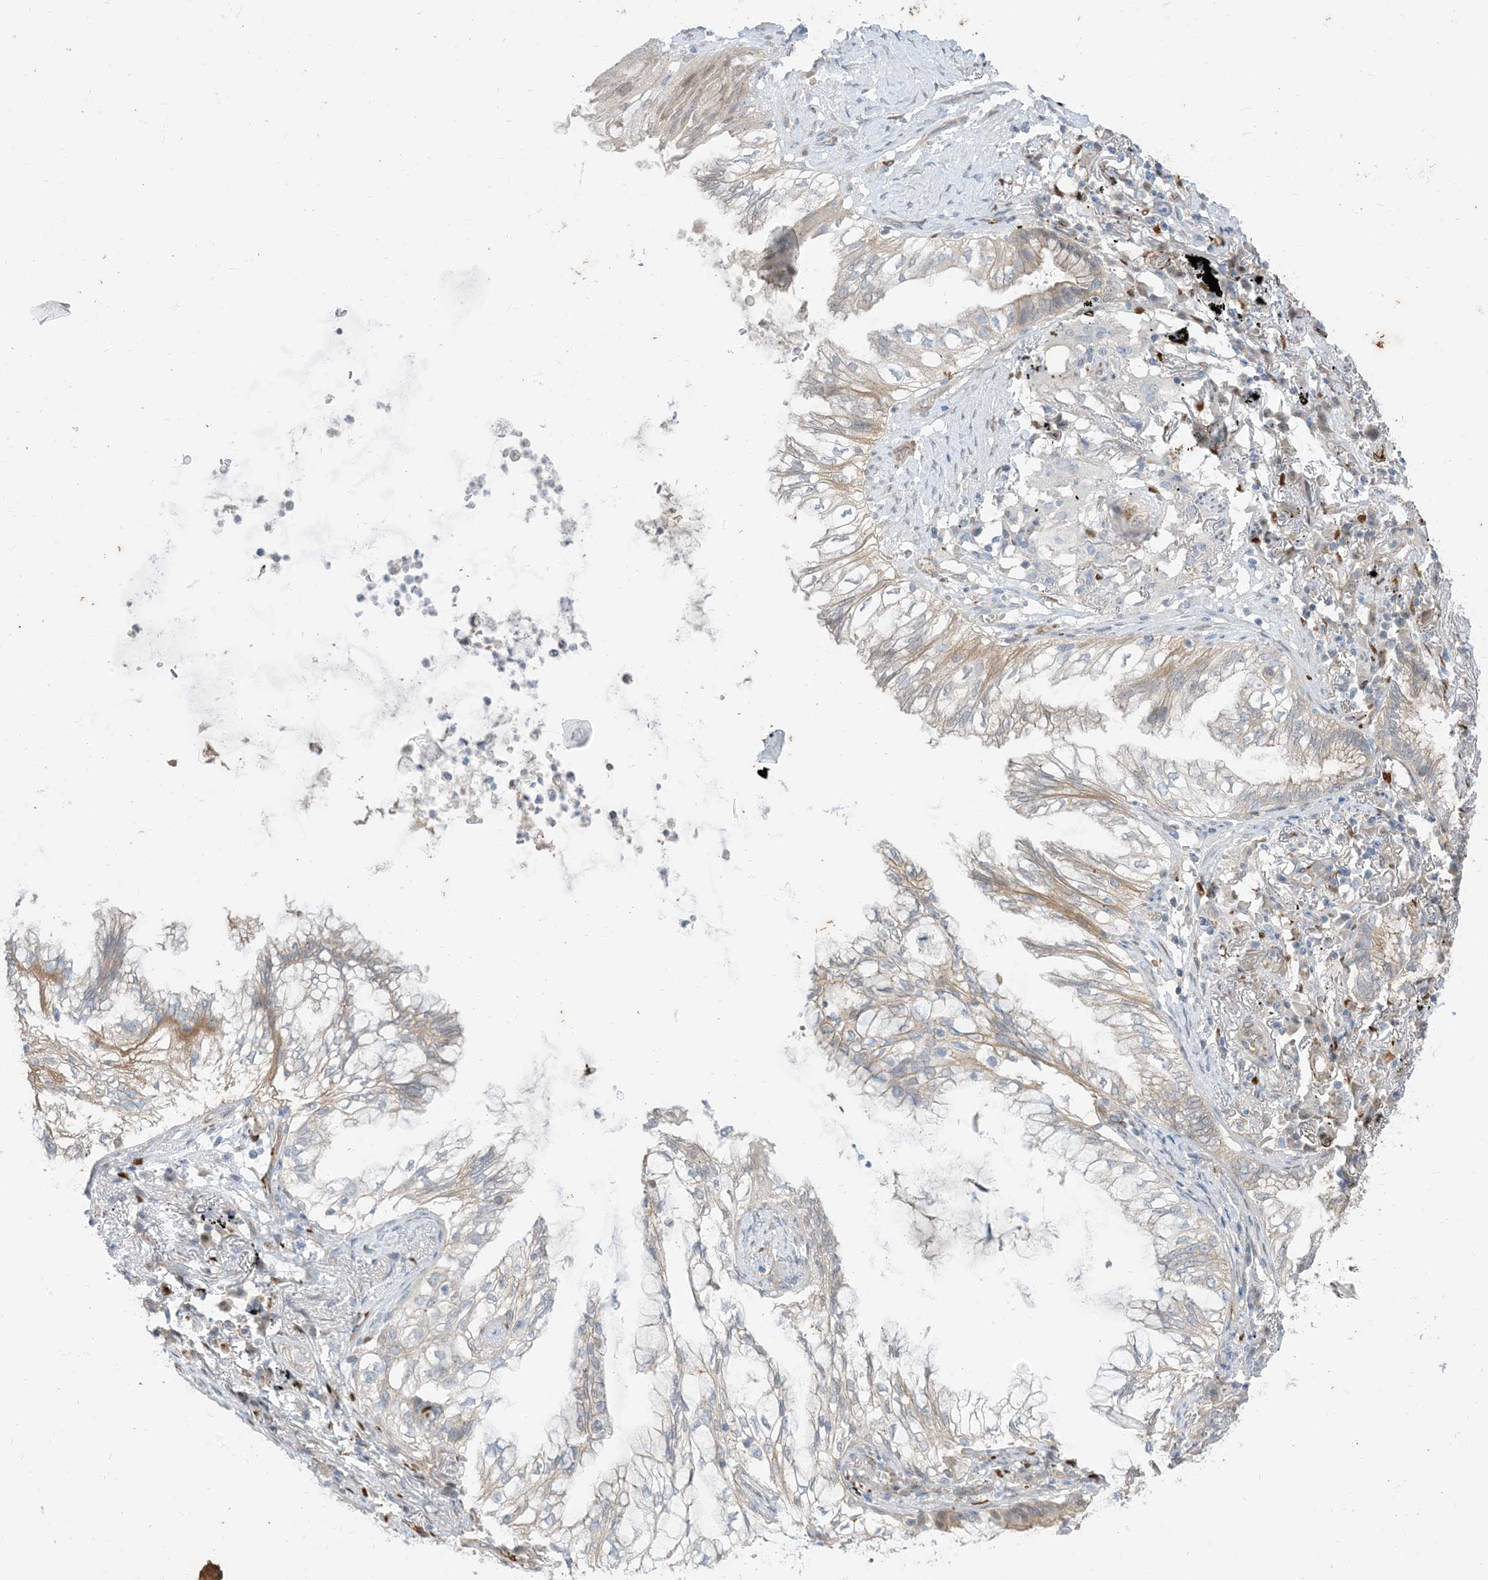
{"staining": {"intensity": "weak", "quantity": "<25%", "location": "cytoplasmic/membranous"}, "tissue": "lung cancer", "cell_type": "Tumor cells", "image_type": "cancer", "snomed": [{"axis": "morphology", "description": "Adenocarcinoma, NOS"}, {"axis": "topography", "description": "Lung"}], "caption": "Protein analysis of lung cancer (adenocarcinoma) shows no significant expression in tumor cells.", "gene": "RIN1", "patient": {"sex": "female", "age": 70}}